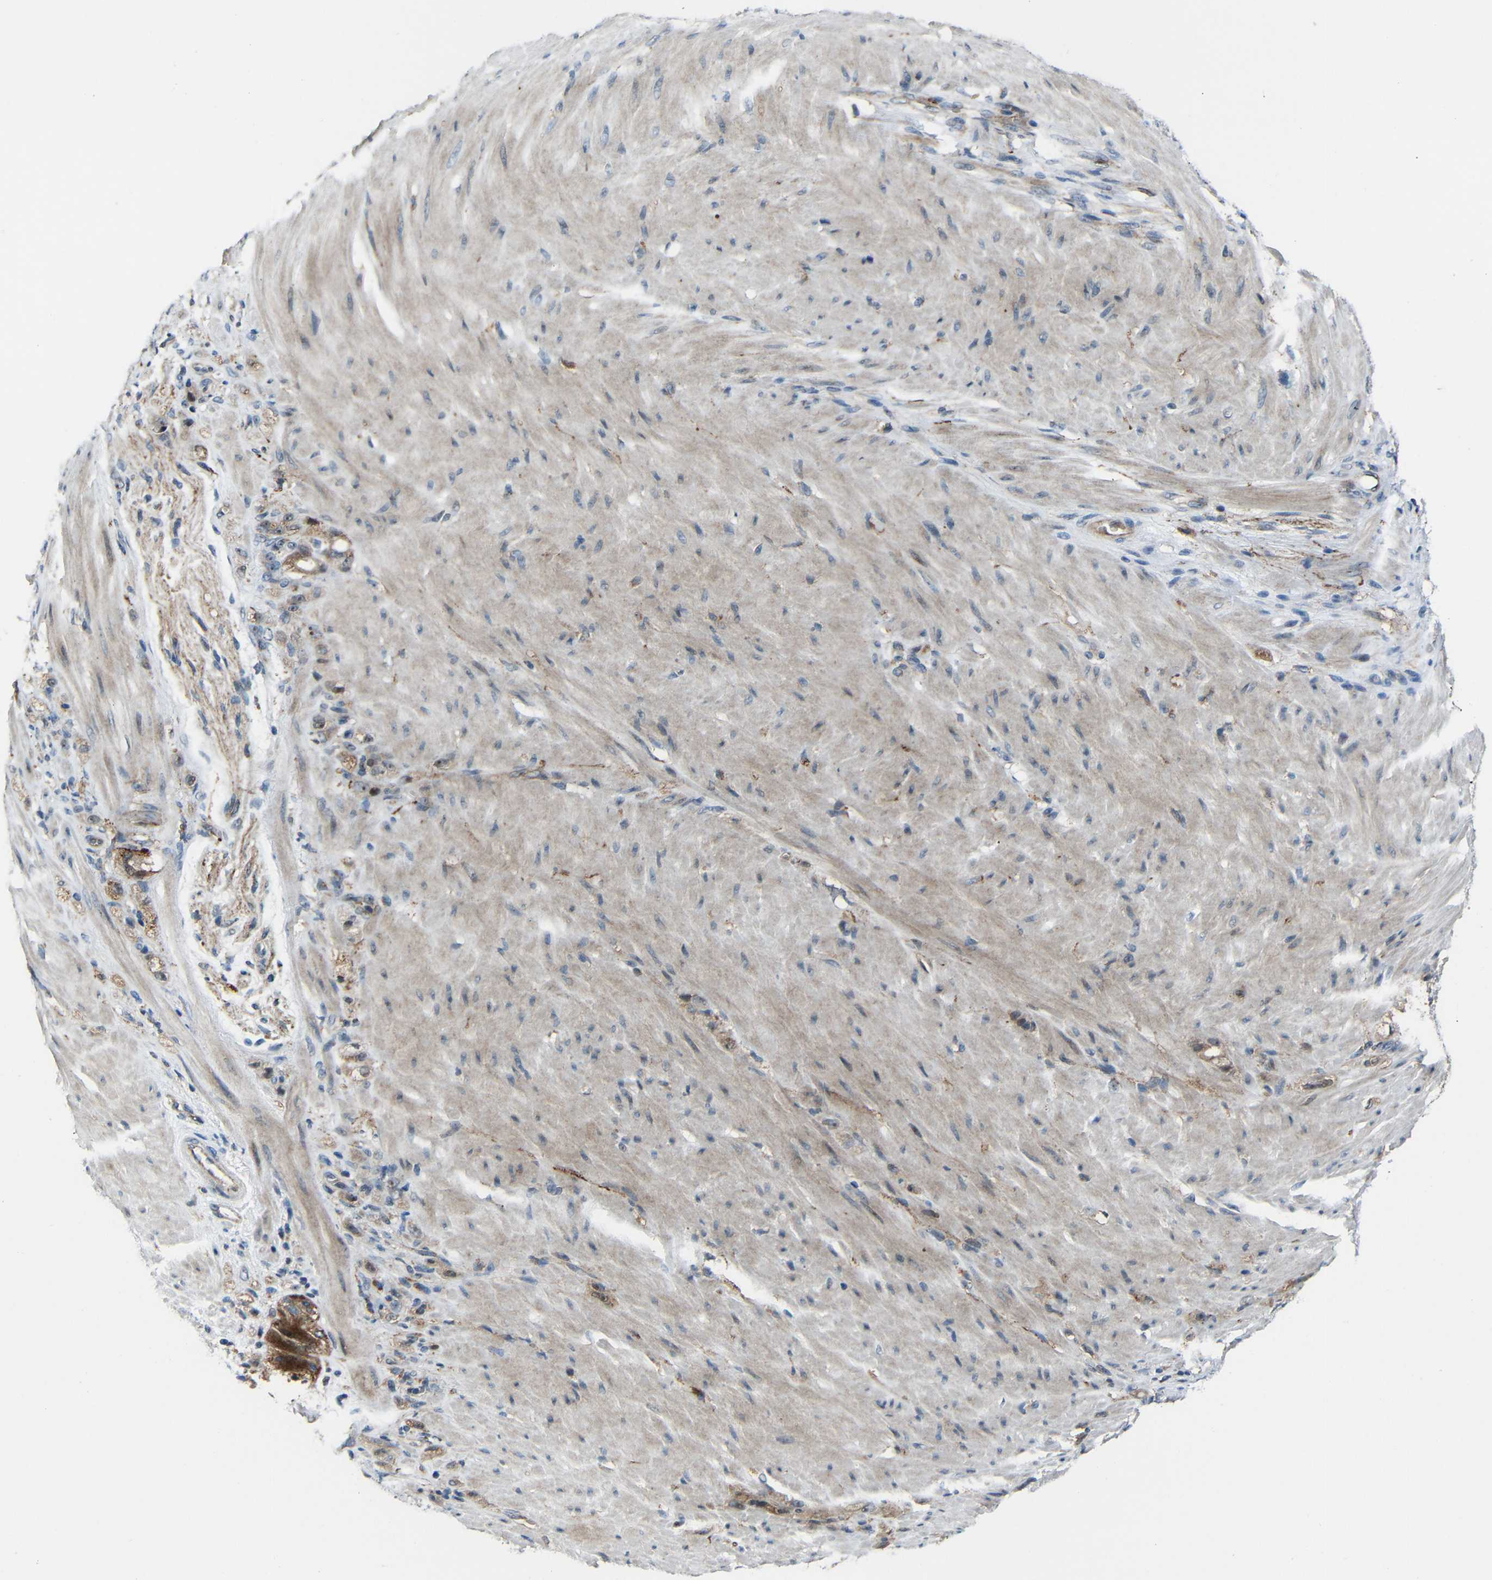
{"staining": {"intensity": "moderate", "quantity": ">75%", "location": "cytoplasmic/membranous"}, "tissue": "stomach cancer", "cell_type": "Tumor cells", "image_type": "cancer", "snomed": [{"axis": "morphology", "description": "Adenocarcinoma, NOS"}, {"axis": "topography", "description": "Stomach"}], "caption": "Moderate cytoplasmic/membranous staining for a protein is appreciated in about >75% of tumor cells of stomach adenocarcinoma using IHC.", "gene": "DNAJC5", "patient": {"sex": "male", "age": 82}}